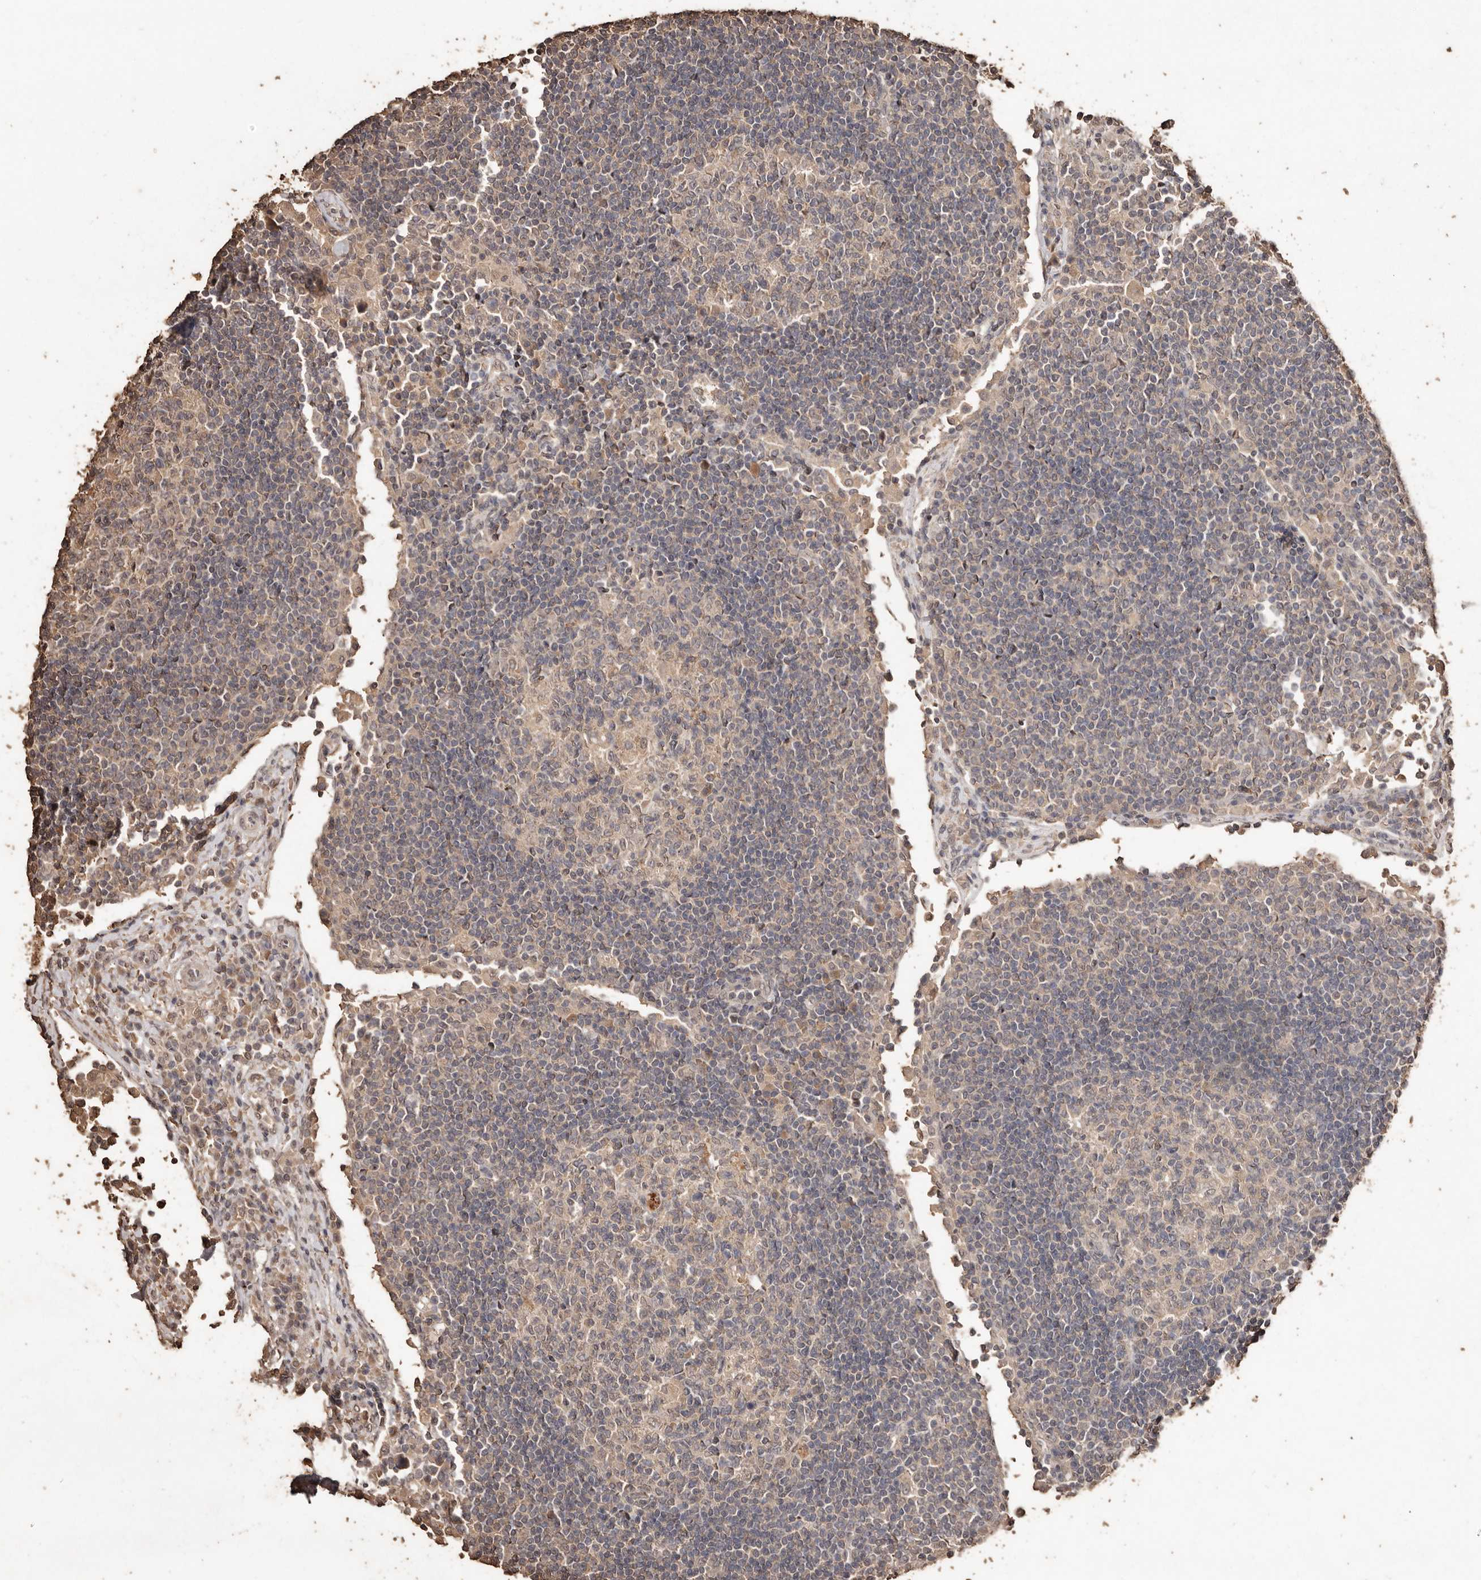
{"staining": {"intensity": "weak", "quantity": "25%-75%", "location": "cytoplasmic/membranous"}, "tissue": "lymph node", "cell_type": "Germinal center cells", "image_type": "normal", "snomed": [{"axis": "morphology", "description": "Normal tissue, NOS"}, {"axis": "topography", "description": "Lymph node"}], "caption": "About 25%-75% of germinal center cells in benign human lymph node reveal weak cytoplasmic/membranous protein staining as visualized by brown immunohistochemical staining.", "gene": "PKDCC", "patient": {"sex": "female", "age": 53}}